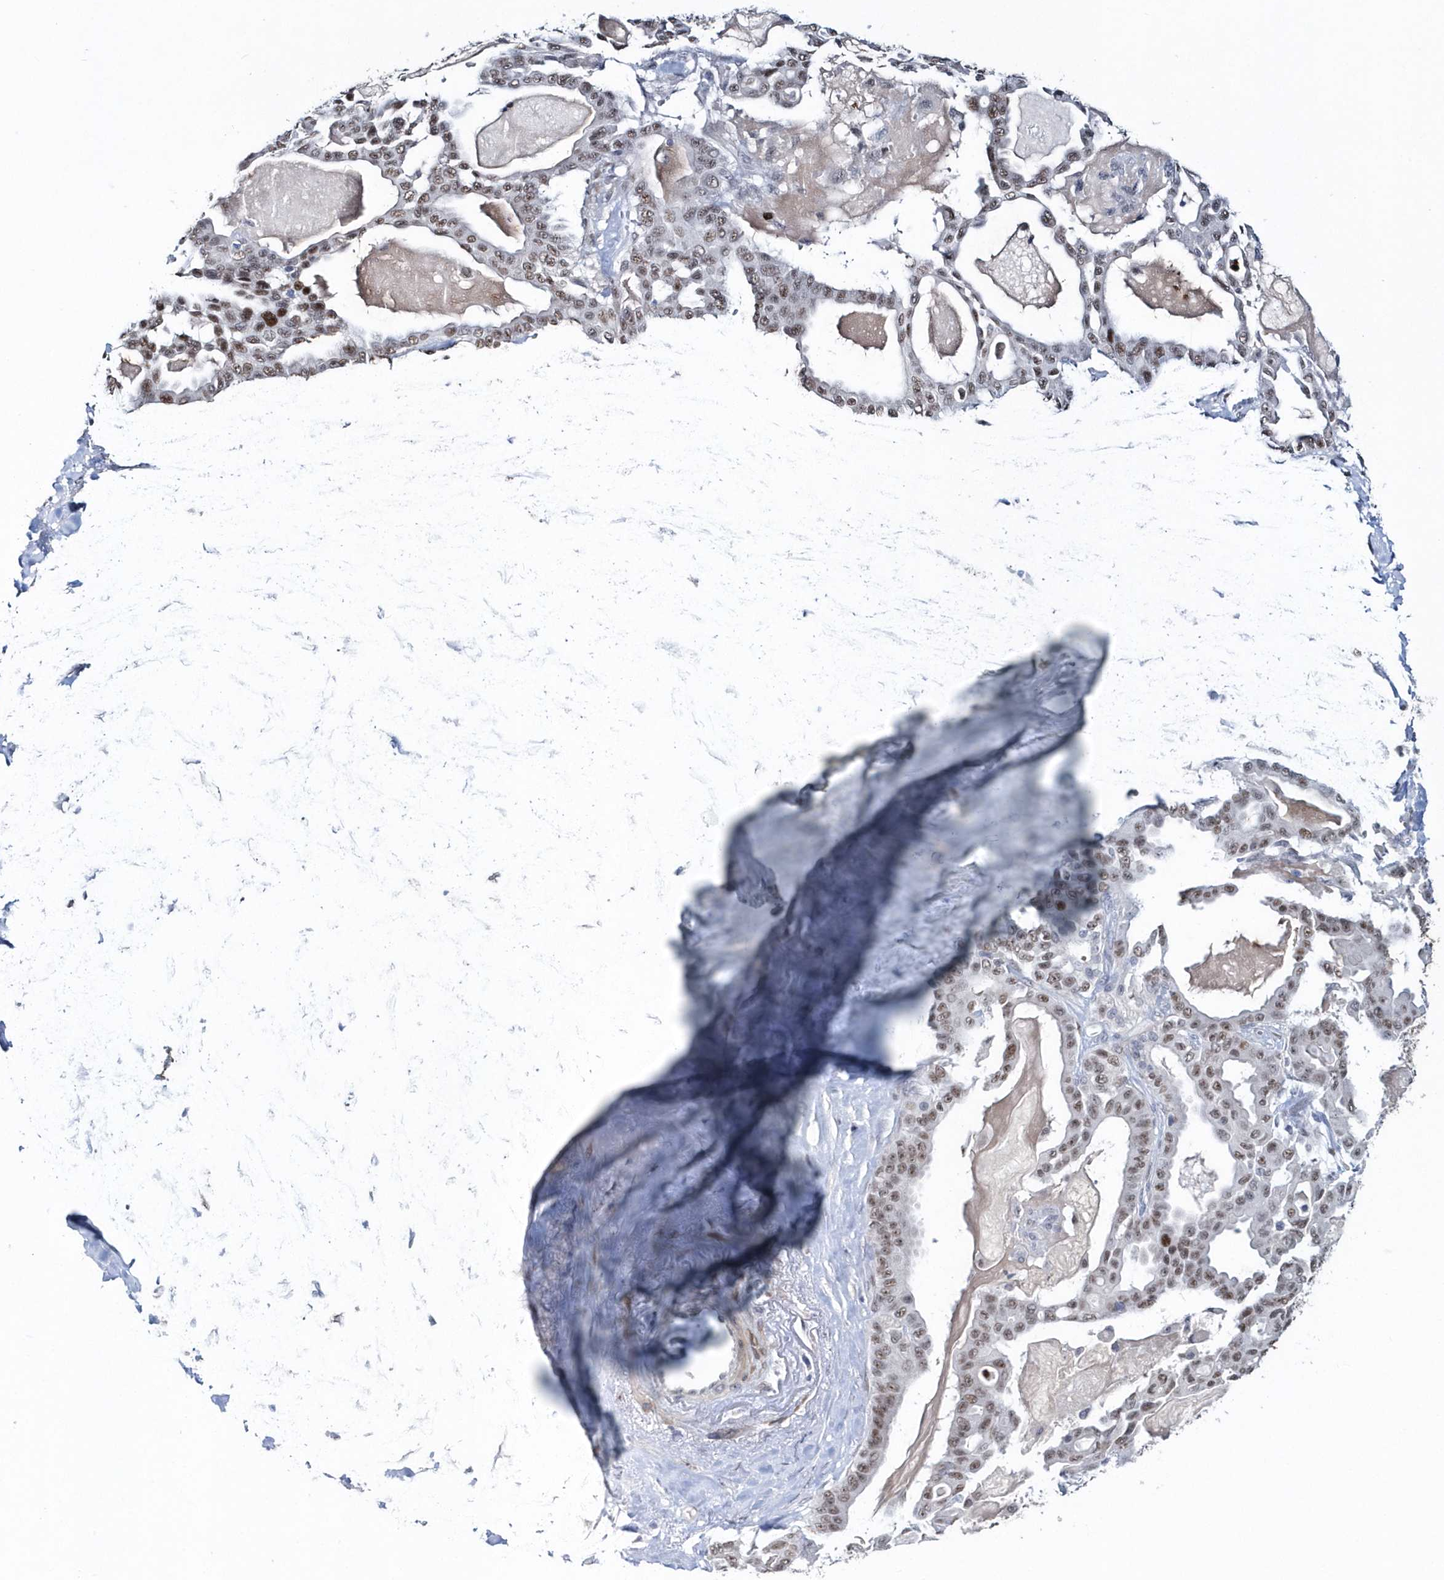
{"staining": {"intensity": "moderate", "quantity": ">75%", "location": "nuclear"}, "tissue": "pancreatic cancer", "cell_type": "Tumor cells", "image_type": "cancer", "snomed": [{"axis": "morphology", "description": "Adenocarcinoma, NOS"}, {"axis": "topography", "description": "Pancreas"}], "caption": "Immunohistochemical staining of human adenocarcinoma (pancreatic) exhibits medium levels of moderate nuclear protein staining in about >75% of tumor cells.", "gene": "ASCL4", "patient": {"sex": "male", "age": 63}}